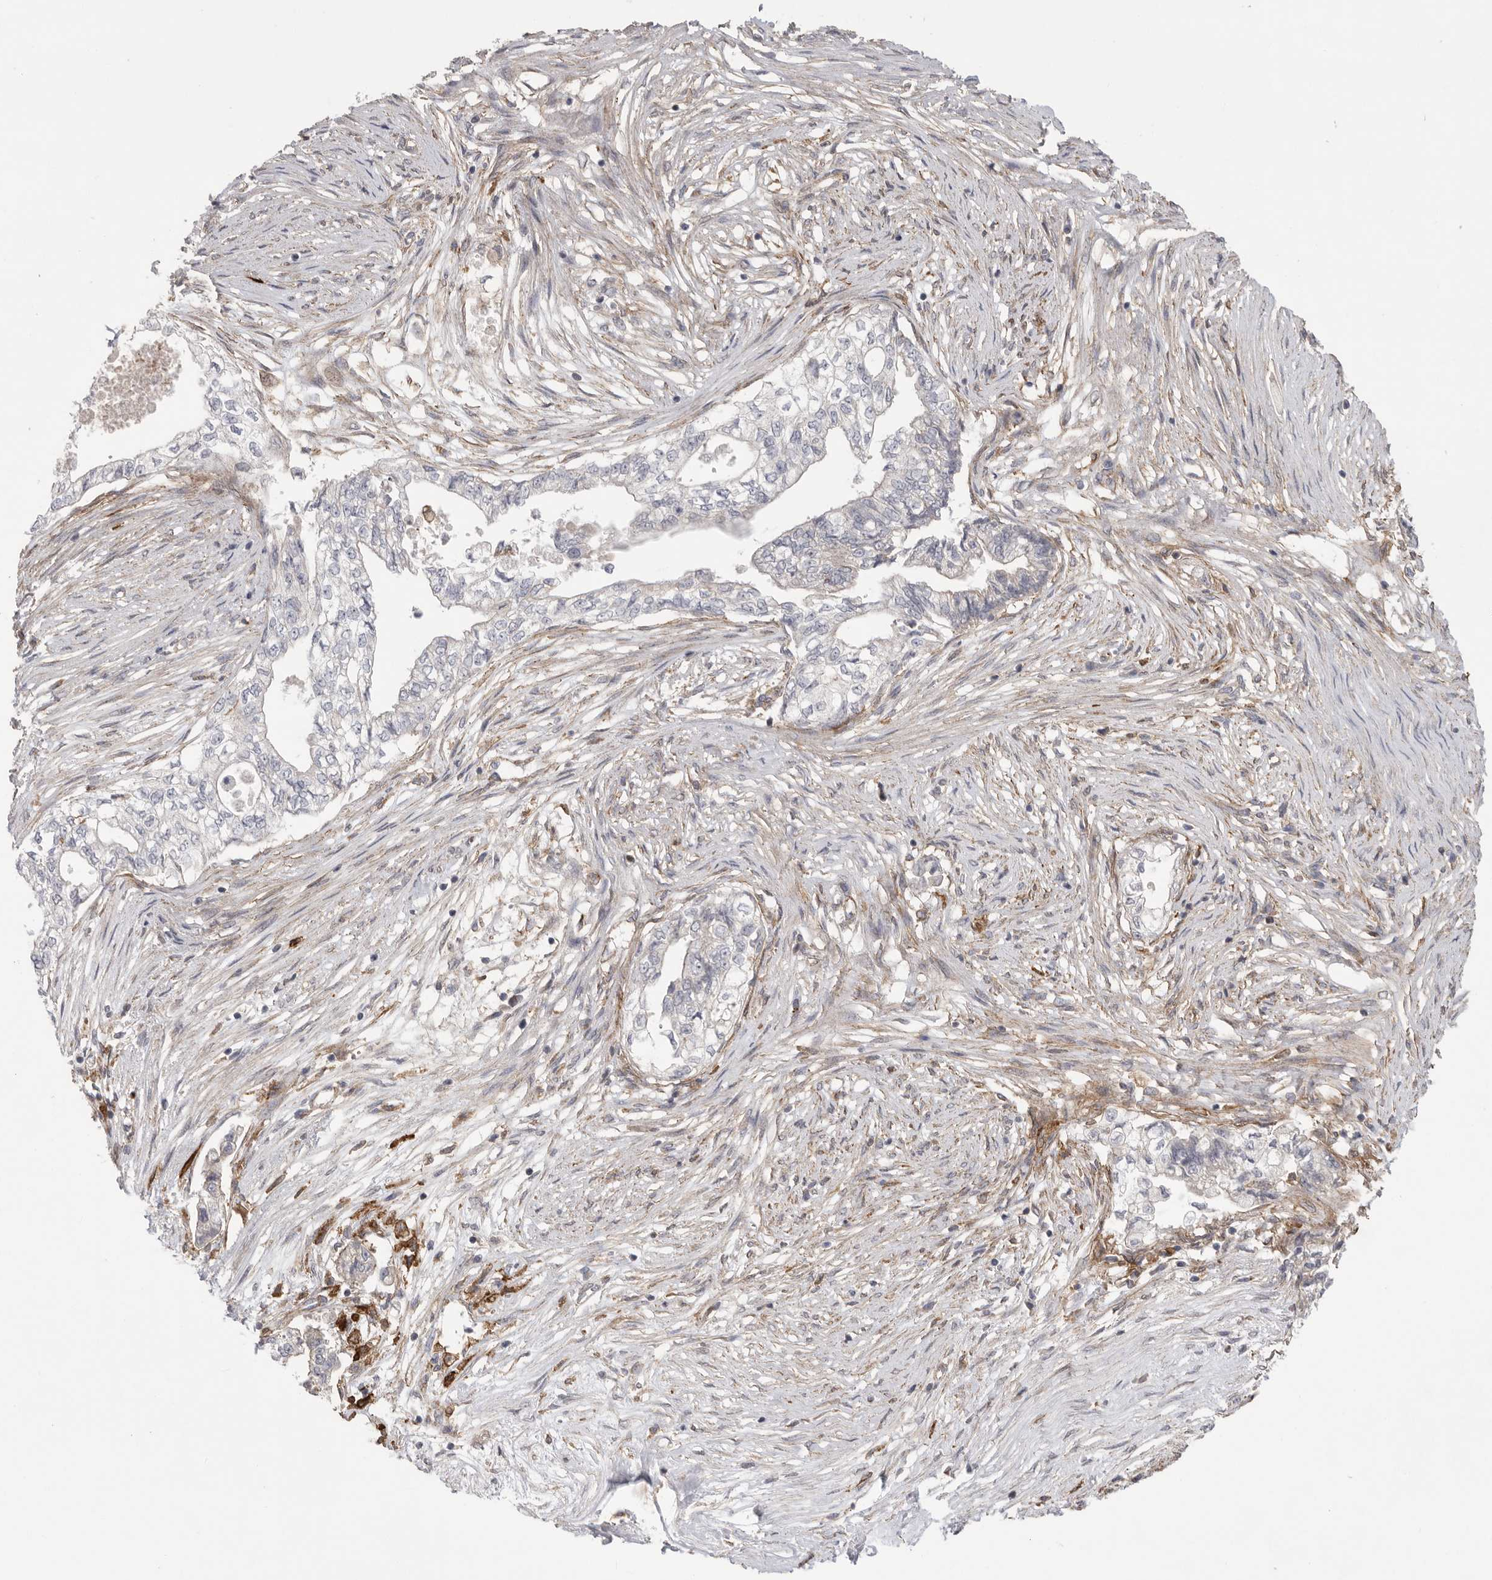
{"staining": {"intensity": "negative", "quantity": "none", "location": "none"}, "tissue": "pancreatic cancer", "cell_type": "Tumor cells", "image_type": "cancer", "snomed": [{"axis": "morphology", "description": "Adenocarcinoma, NOS"}, {"axis": "topography", "description": "Pancreas"}], "caption": "Adenocarcinoma (pancreatic) stained for a protein using immunohistochemistry shows no expression tumor cells.", "gene": "SIGLEC10", "patient": {"sex": "male", "age": 72}}